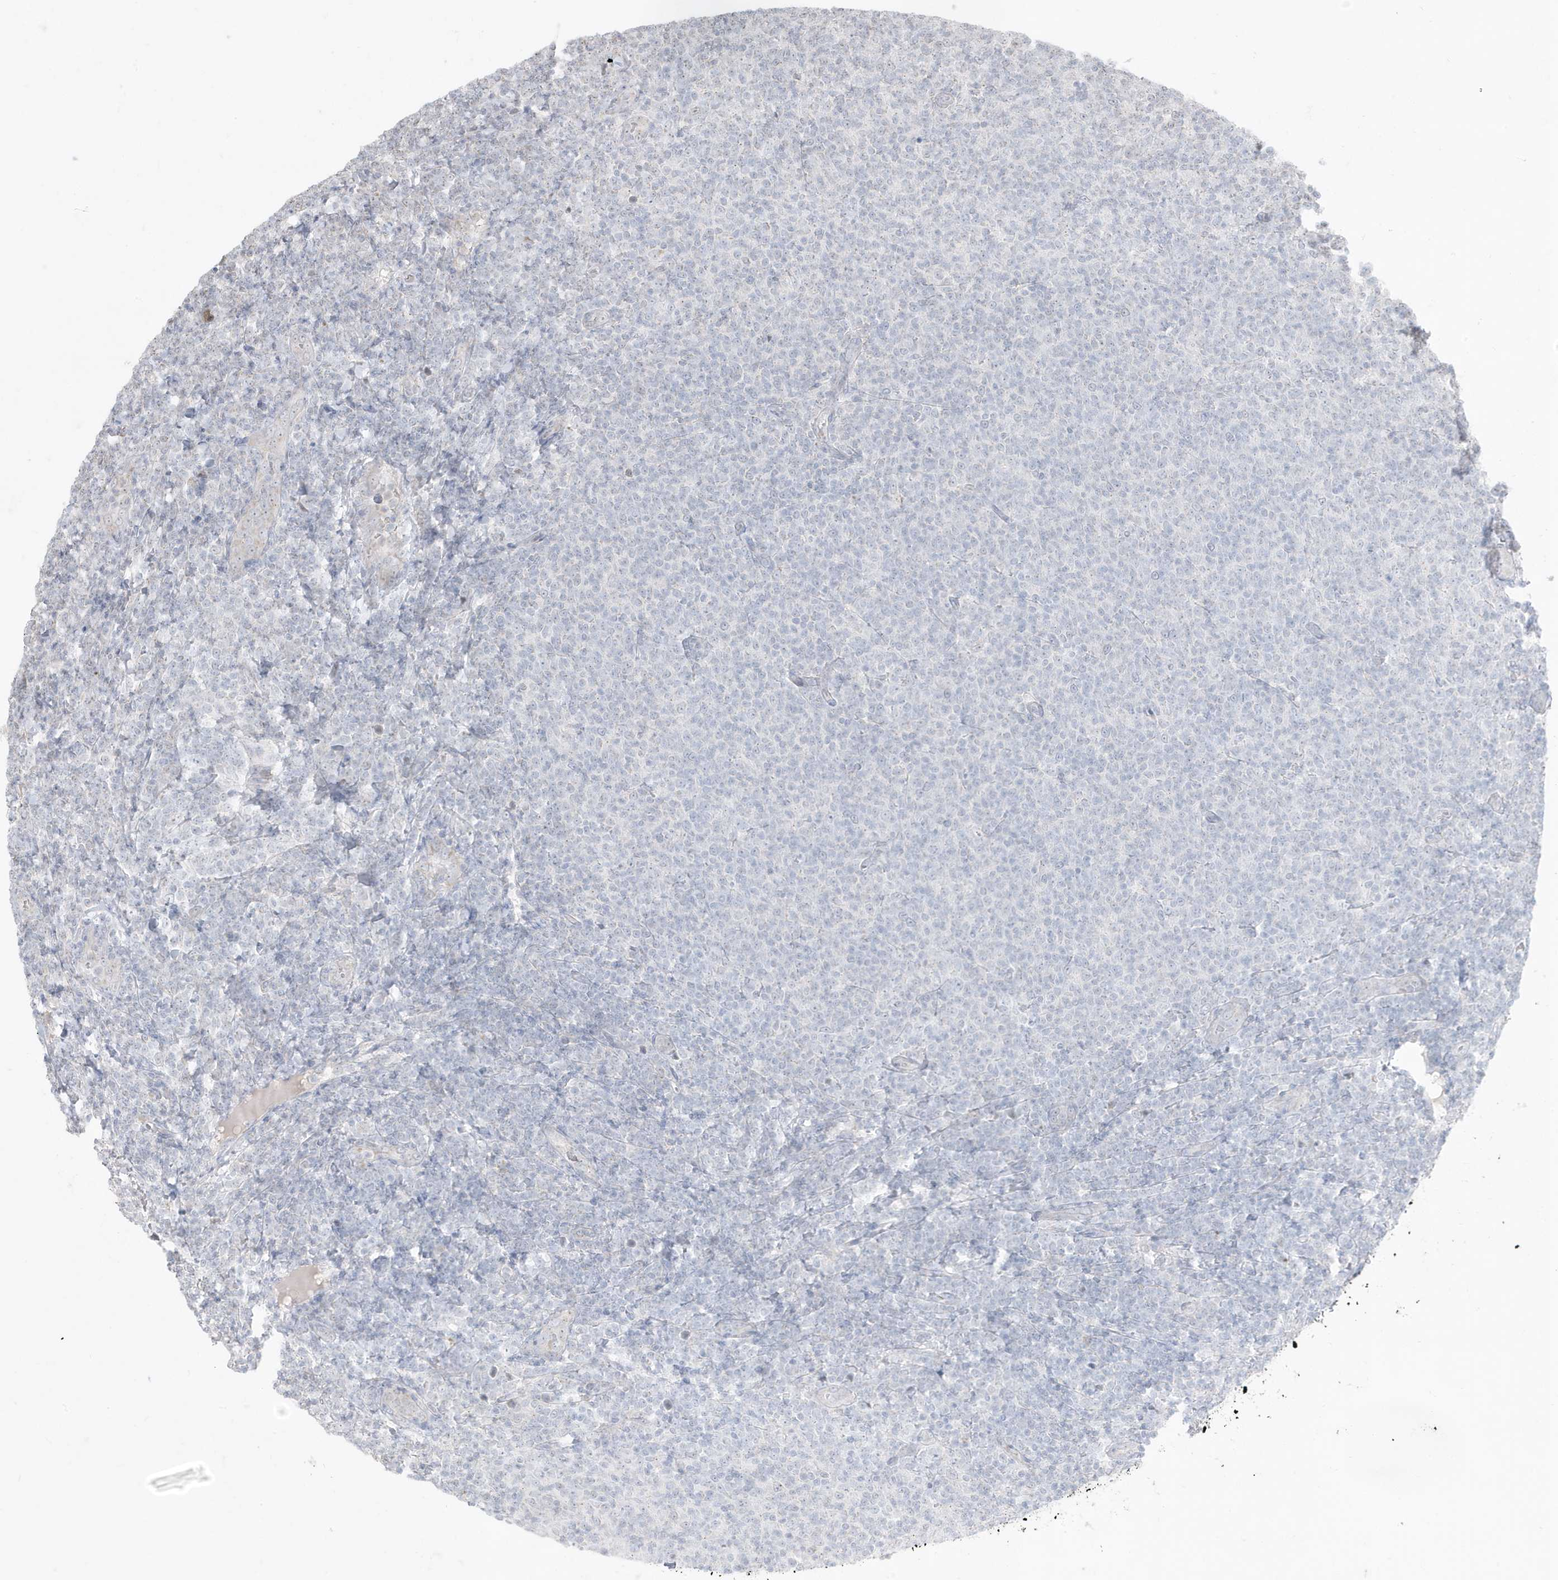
{"staining": {"intensity": "negative", "quantity": "none", "location": "none"}, "tissue": "lymphoma", "cell_type": "Tumor cells", "image_type": "cancer", "snomed": [{"axis": "morphology", "description": "Malignant lymphoma, non-Hodgkin's type, Low grade"}, {"axis": "topography", "description": "Lymph node"}], "caption": "Immunohistochemistry (IHC) photomicrograph of neoplastic tissue: human low-grade malignant lymphoma, non-Hodgkin's type stained with DAB reveals no significant protein staining in tumor cells. (Stains: DAB IHC with hematoxylin counter stain, Microscopy: brightfield microscopy at high magnification).", "gene": "FNDC1", "patient": {"sex": "male", "age": 66}}